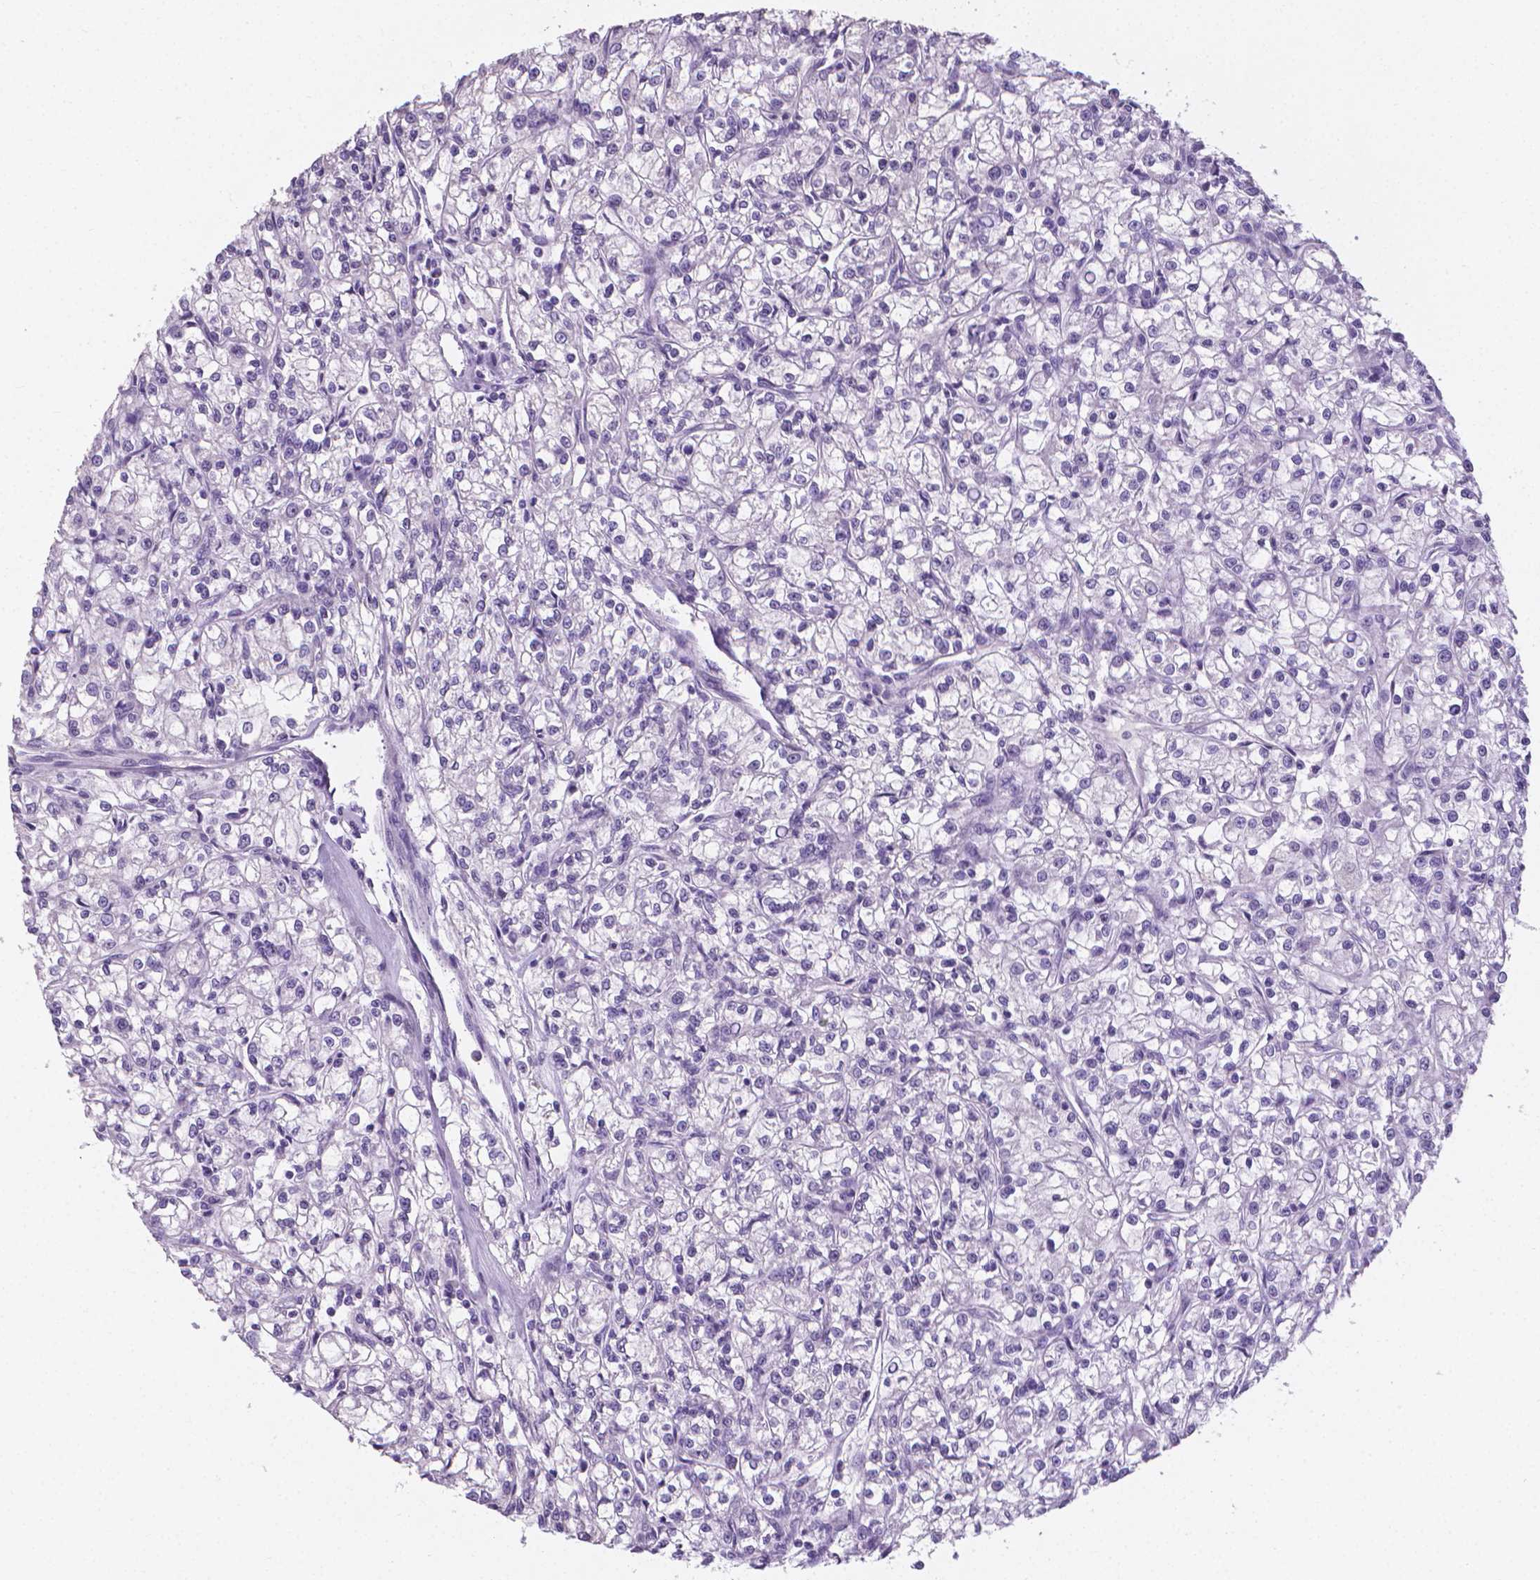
{"staining": {"intensity": "negative", "quantity": "none", "location": "none"}, "tissue": "renal cancer", "cell_type": "Tumor cells", "image_type": "cancer", "snomed": [{"axis": "morphology", "description": "Adenocarcinoma, NOS"}, {"axis": "topography", "description": "Kidney"}], "caption": "An IHC histopathology image of adenocarcinoma (renal) is shown. There is no staining in tumor cells of adenocarcinoma (renal). Brightfield microscopy of immunohistochemistry (IHC) stained with DAB (3,3'-diaminobenzidine) (brown) and hematoxylin (blue), captured at high magnification.", "gene": "XPNPEP2", "patient": {"sex": "female", "age": 59}}